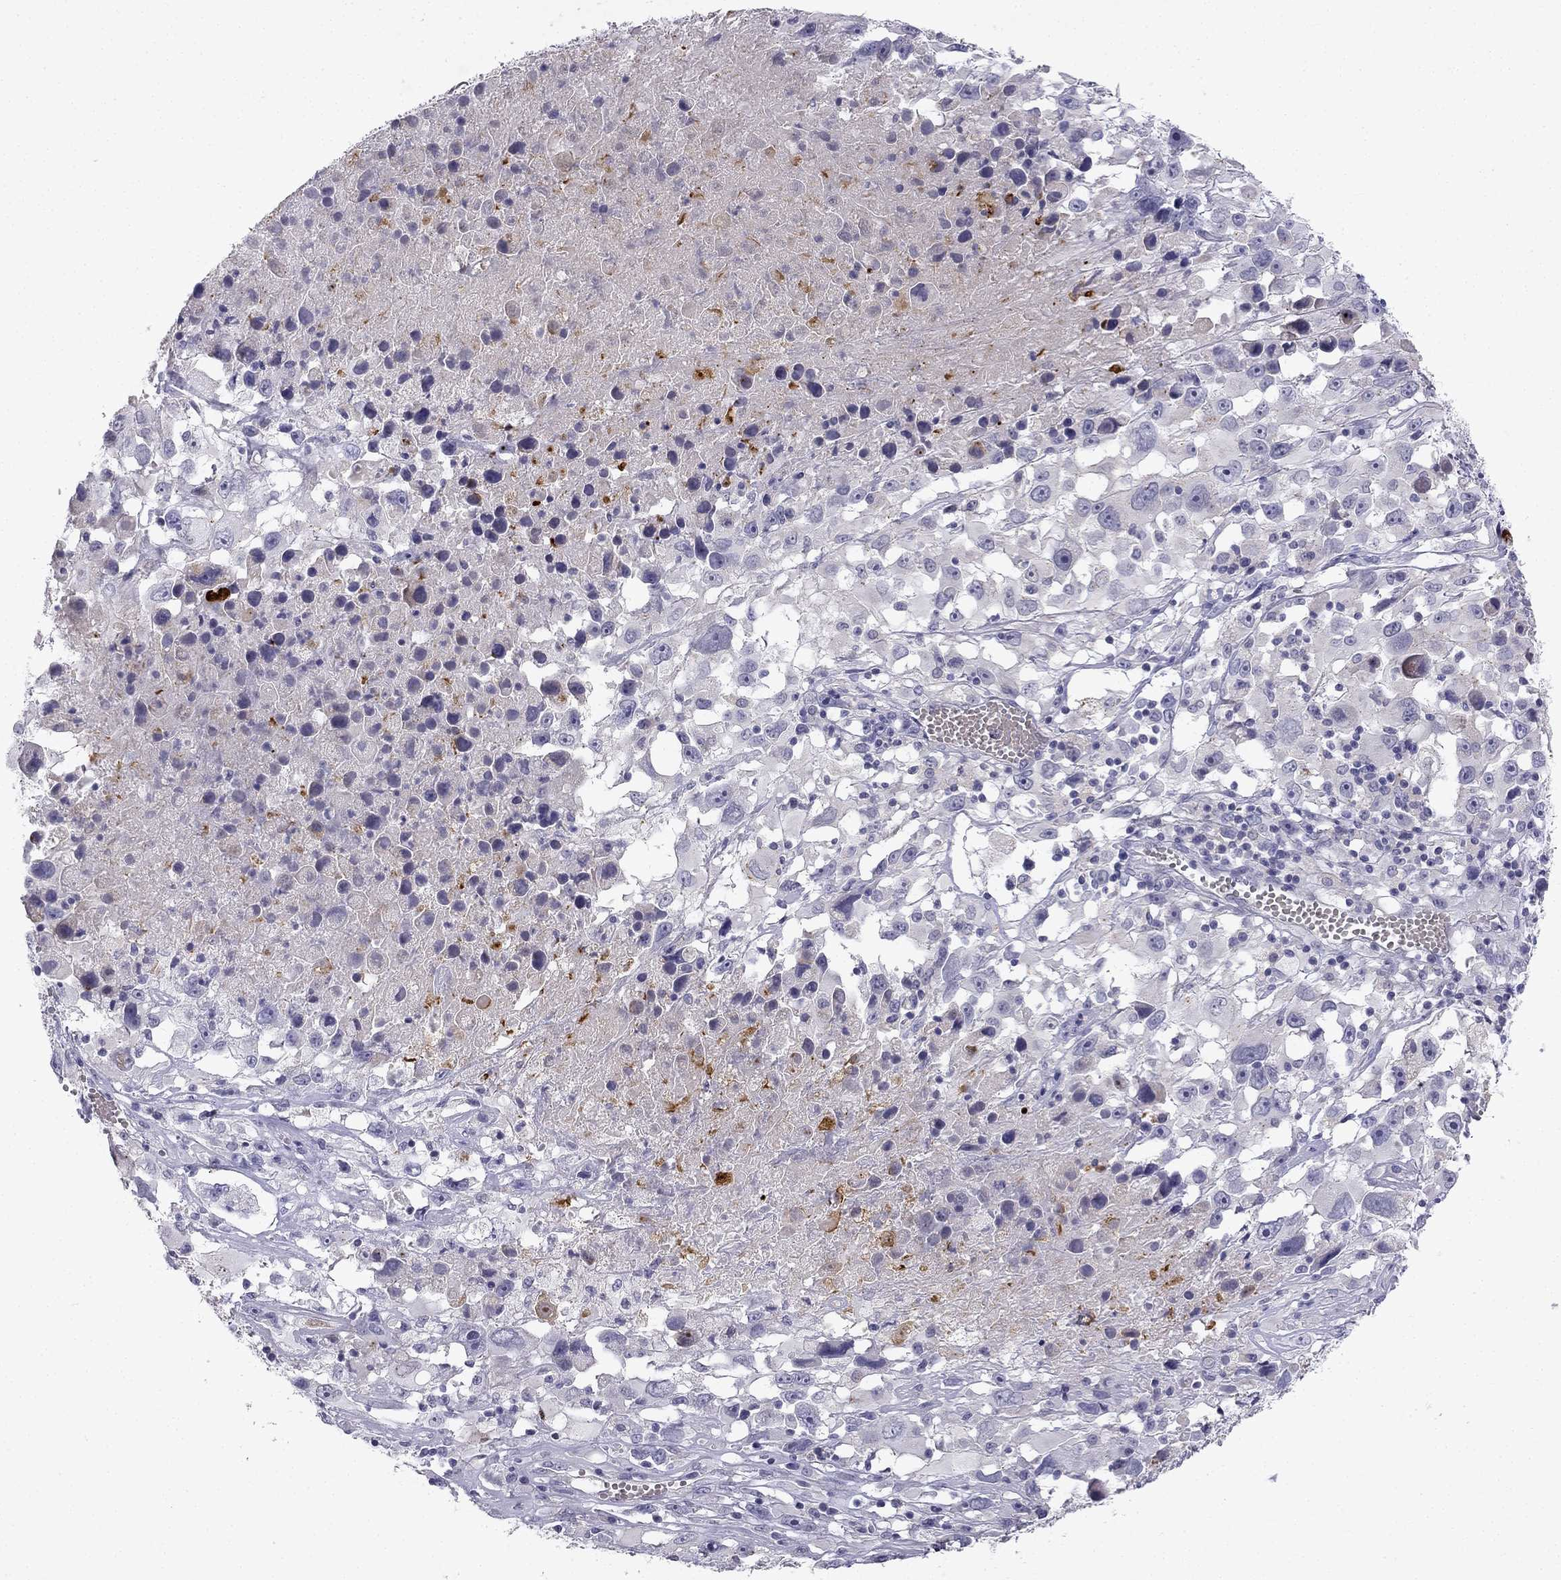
{"staining": {"intensity": "negative", "quantity": "none", "location": "none"}, "tissue": "melanoma", "cell_type": "Tumor cells", "image_type": "cancer", "snomed": [{"axis": "morphology", "description": "Malignant melanoma, Metastatic site"}, {"axis": "topography", "description": "Soft tissue"}], "caption": "This is an immunohistochemistry histopathology image of human melanoma. There is no staining in tumor cells.", "gene": "SLC6A4", "patient": {"sex": "male", "age": 50}}